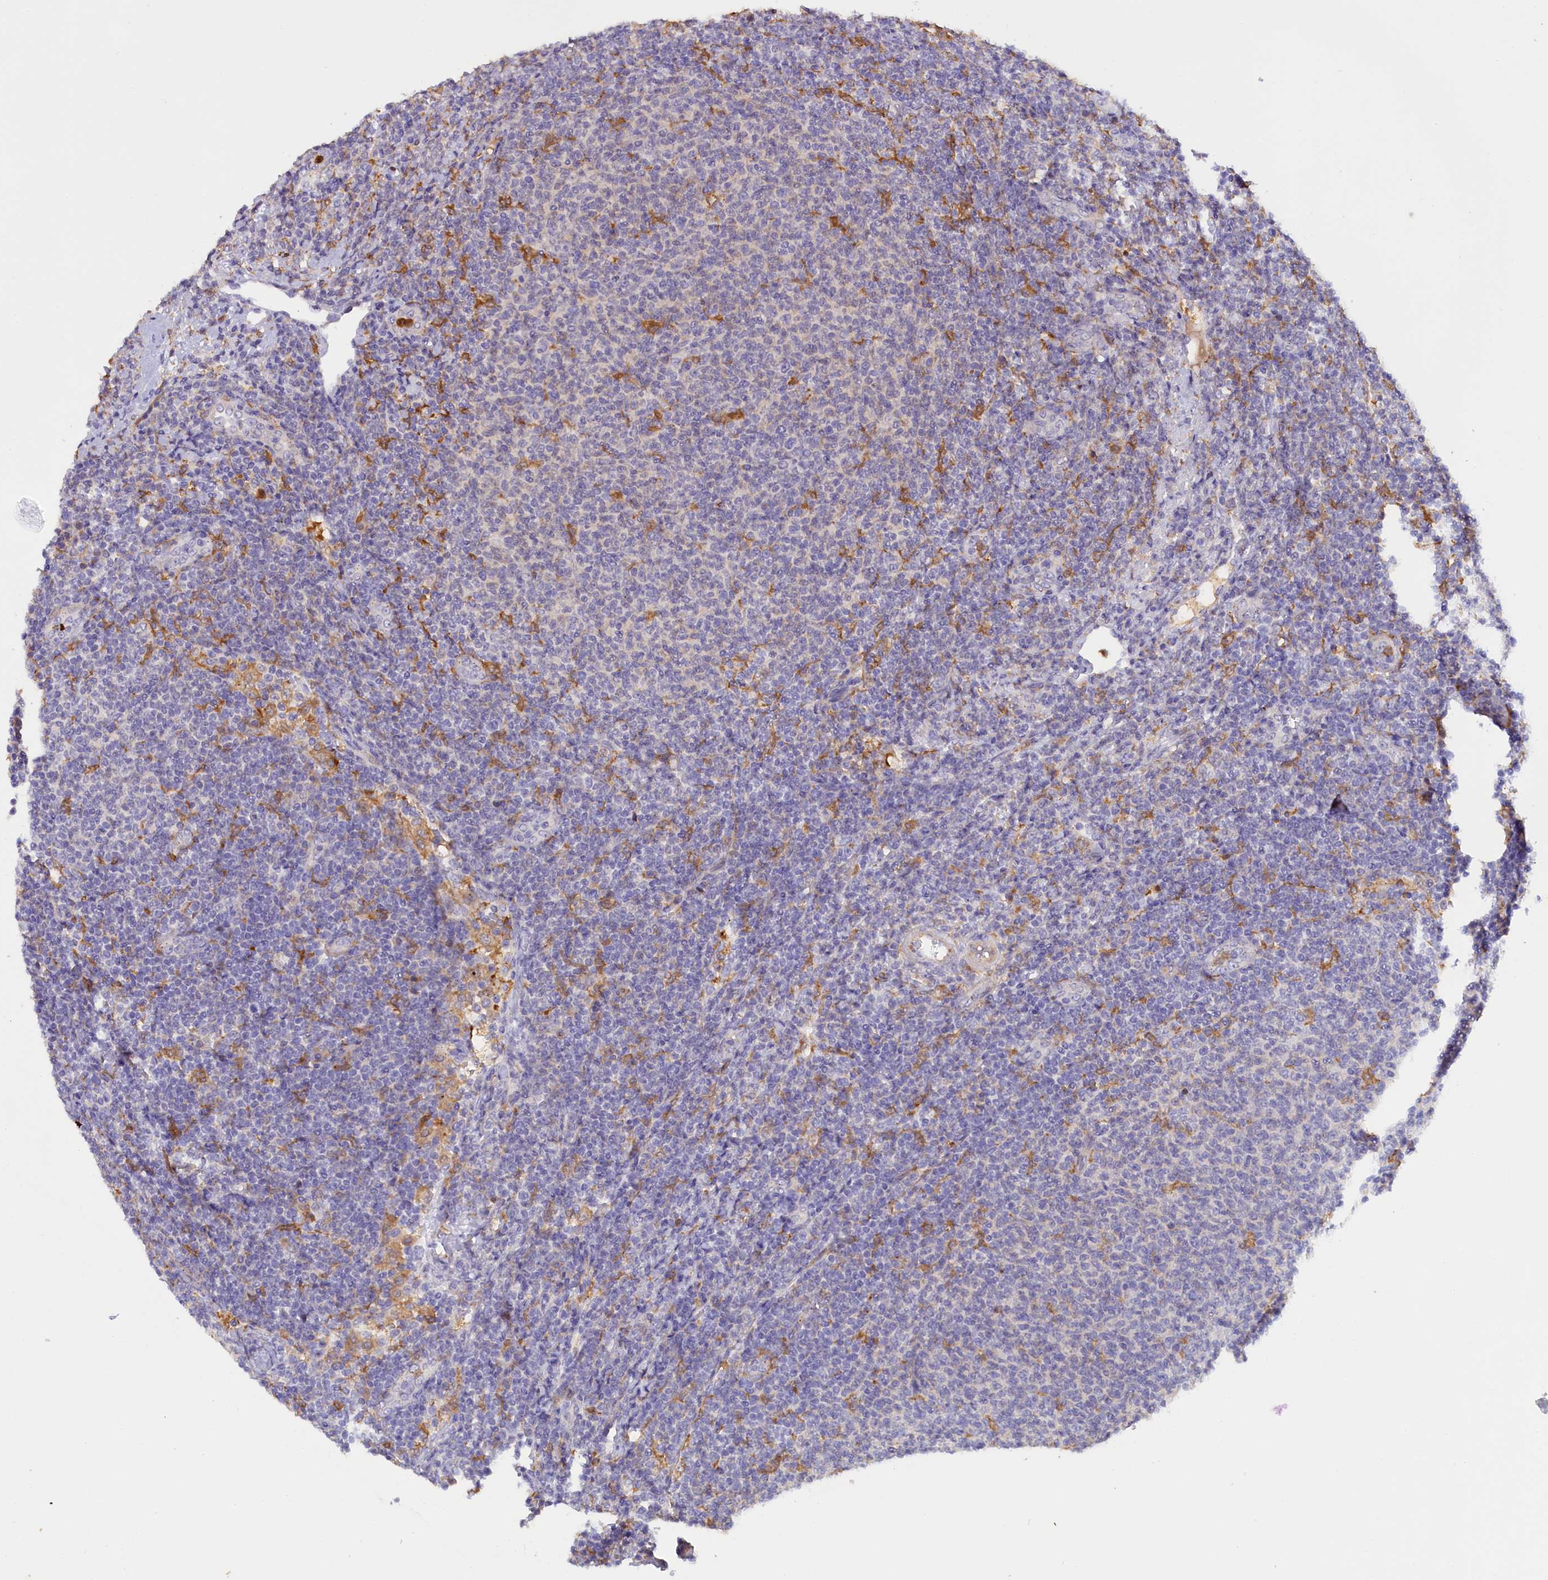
{"staining": {"intensity": "negative", "quantity": "none", "location": "none"}, "tissue": "lymphoma", "cell_type": "Tumor cells", "image_type": "cancer", "snomed": [{"axis": "morphology", "description": "Malignant lymphoma, non-Hodgkin's type, Low grade"}, {"axis": "topography", "description": "Lymph node"}], "caption": "High magnification brightfield microscopy of low-grade malignant lymphoma, non-Hodgkin's type stained with DAB (brown) and counterstained with hematoxylin (blue): tumor cells show no significant expression. Nuclei are stained in blue.", "gene": "FAM149B1", "patient": {"sex": "male", "age": 66}}